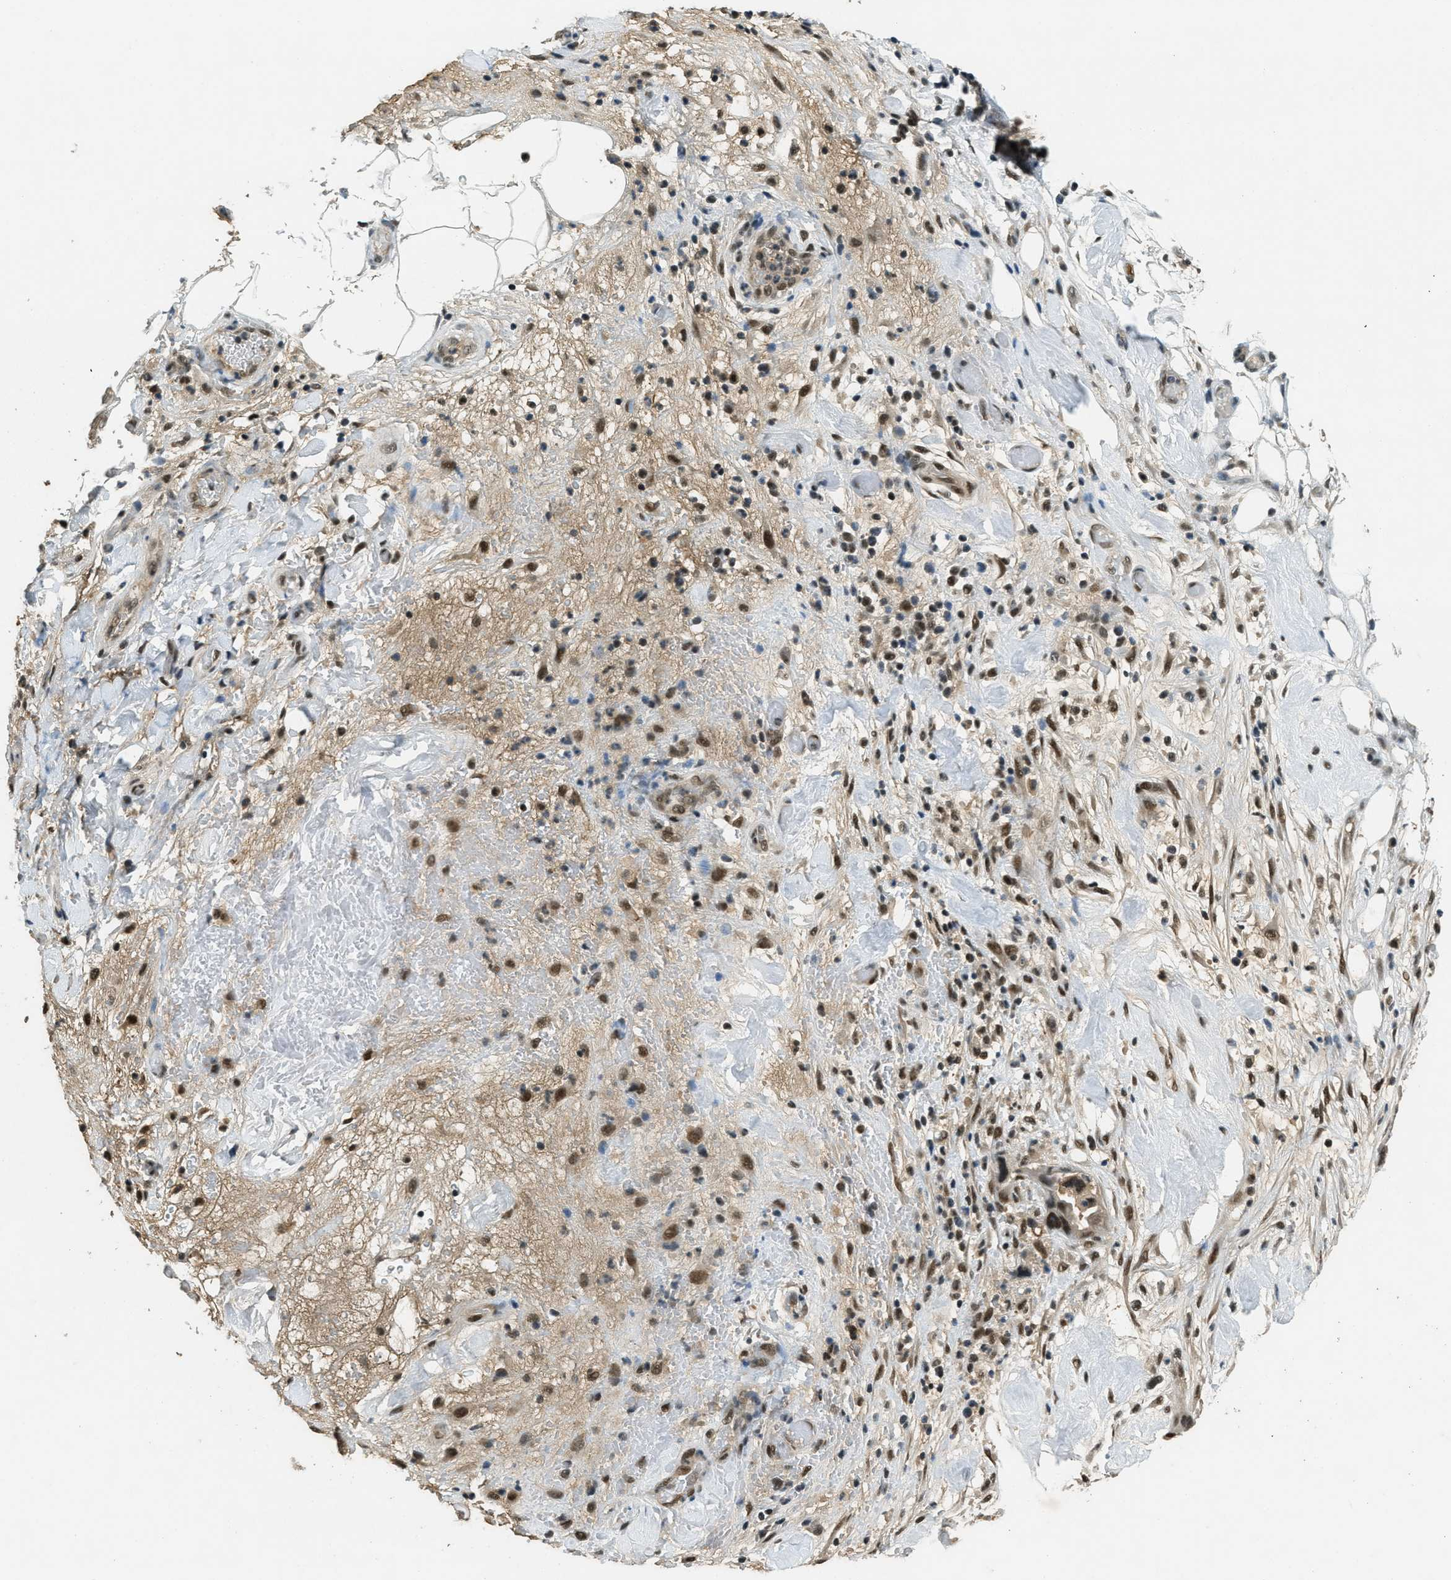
{"staining": {"intensity": "strong", "quantity": ">75%", "location": "nuclear"}, "tissue": "pancreatic cancer", "cell_type": "Tumor cells", "image_type": "cancer", "snomed": [{"axis": "morphology", "description": "Adenocarcinoma, NOS"}, {"axis": "topography", "description": "Pancreas"}], "caption": "Immunohistochemistry of human pancreatic cancer exhibits high levels of strong nuclear expression in approximately >75% of tumor cells. (Stains: DAB (3,3'-diaminobenzidine) in brown, nuclei in blue, Microscopy: brightfield microscopy at high magnification).", "gene": "ZNF148", "patient": {"sex": "female", "age": 71}}